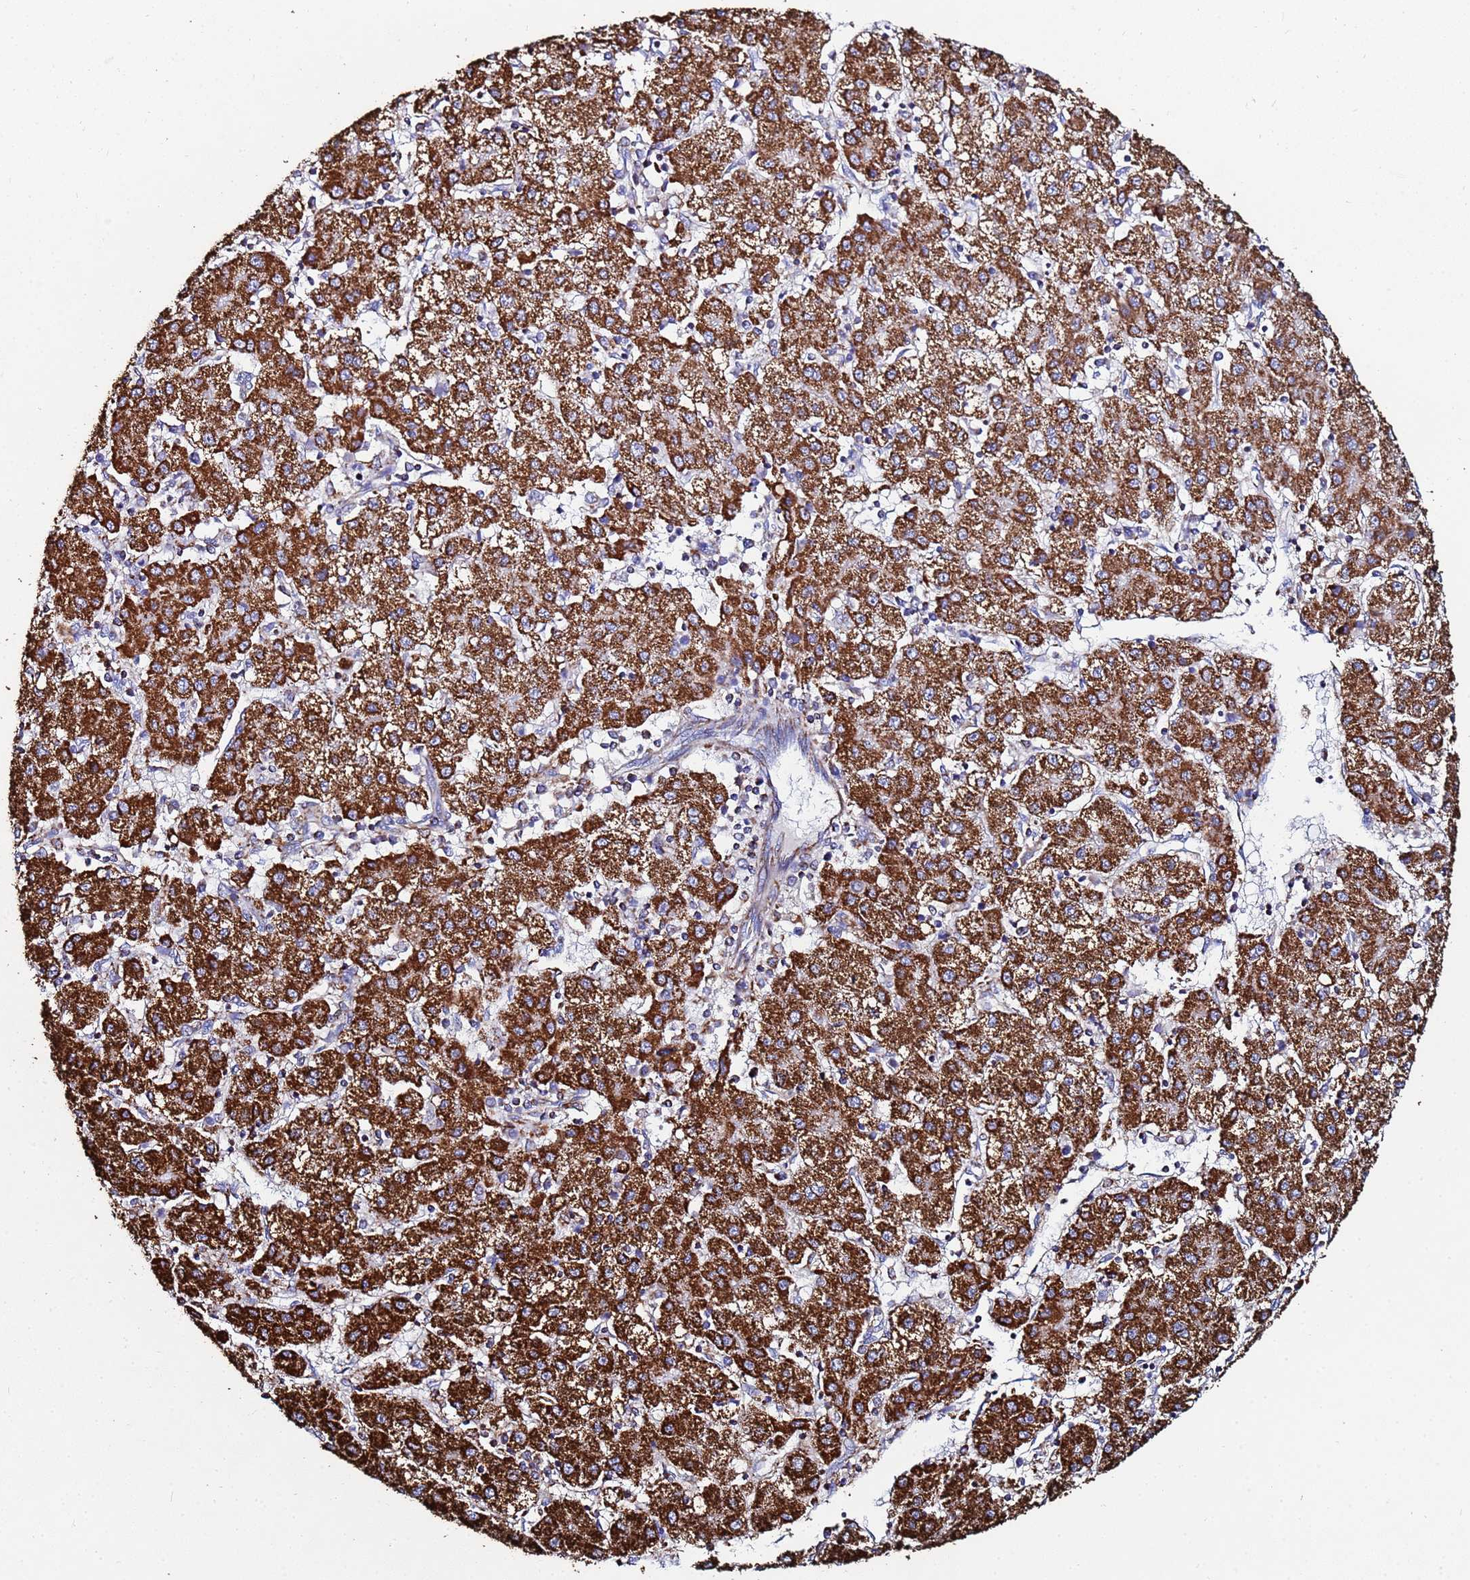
{"staining": {"intensity": "strong", "quantity": ">75%", "location": "cytoplasmic/membranous"}, "tissue": "liver cancer", "cell_type": "Tumor cells", "image_type": "cancer", "snomed": [{"axis": "morphology", "description": "Carcinoma, Hepatocellular, NOS"}, {"axis": "topography", "description": "Liver"}], "caption": "Liver cancer tissue exhibits strong cytoplasmic/membranous positivity in about >75% of tumor cells, visualized by immunohistochemistry.", "gene": "GLUD1", "patient": {"sex": "male", "age": 72}}